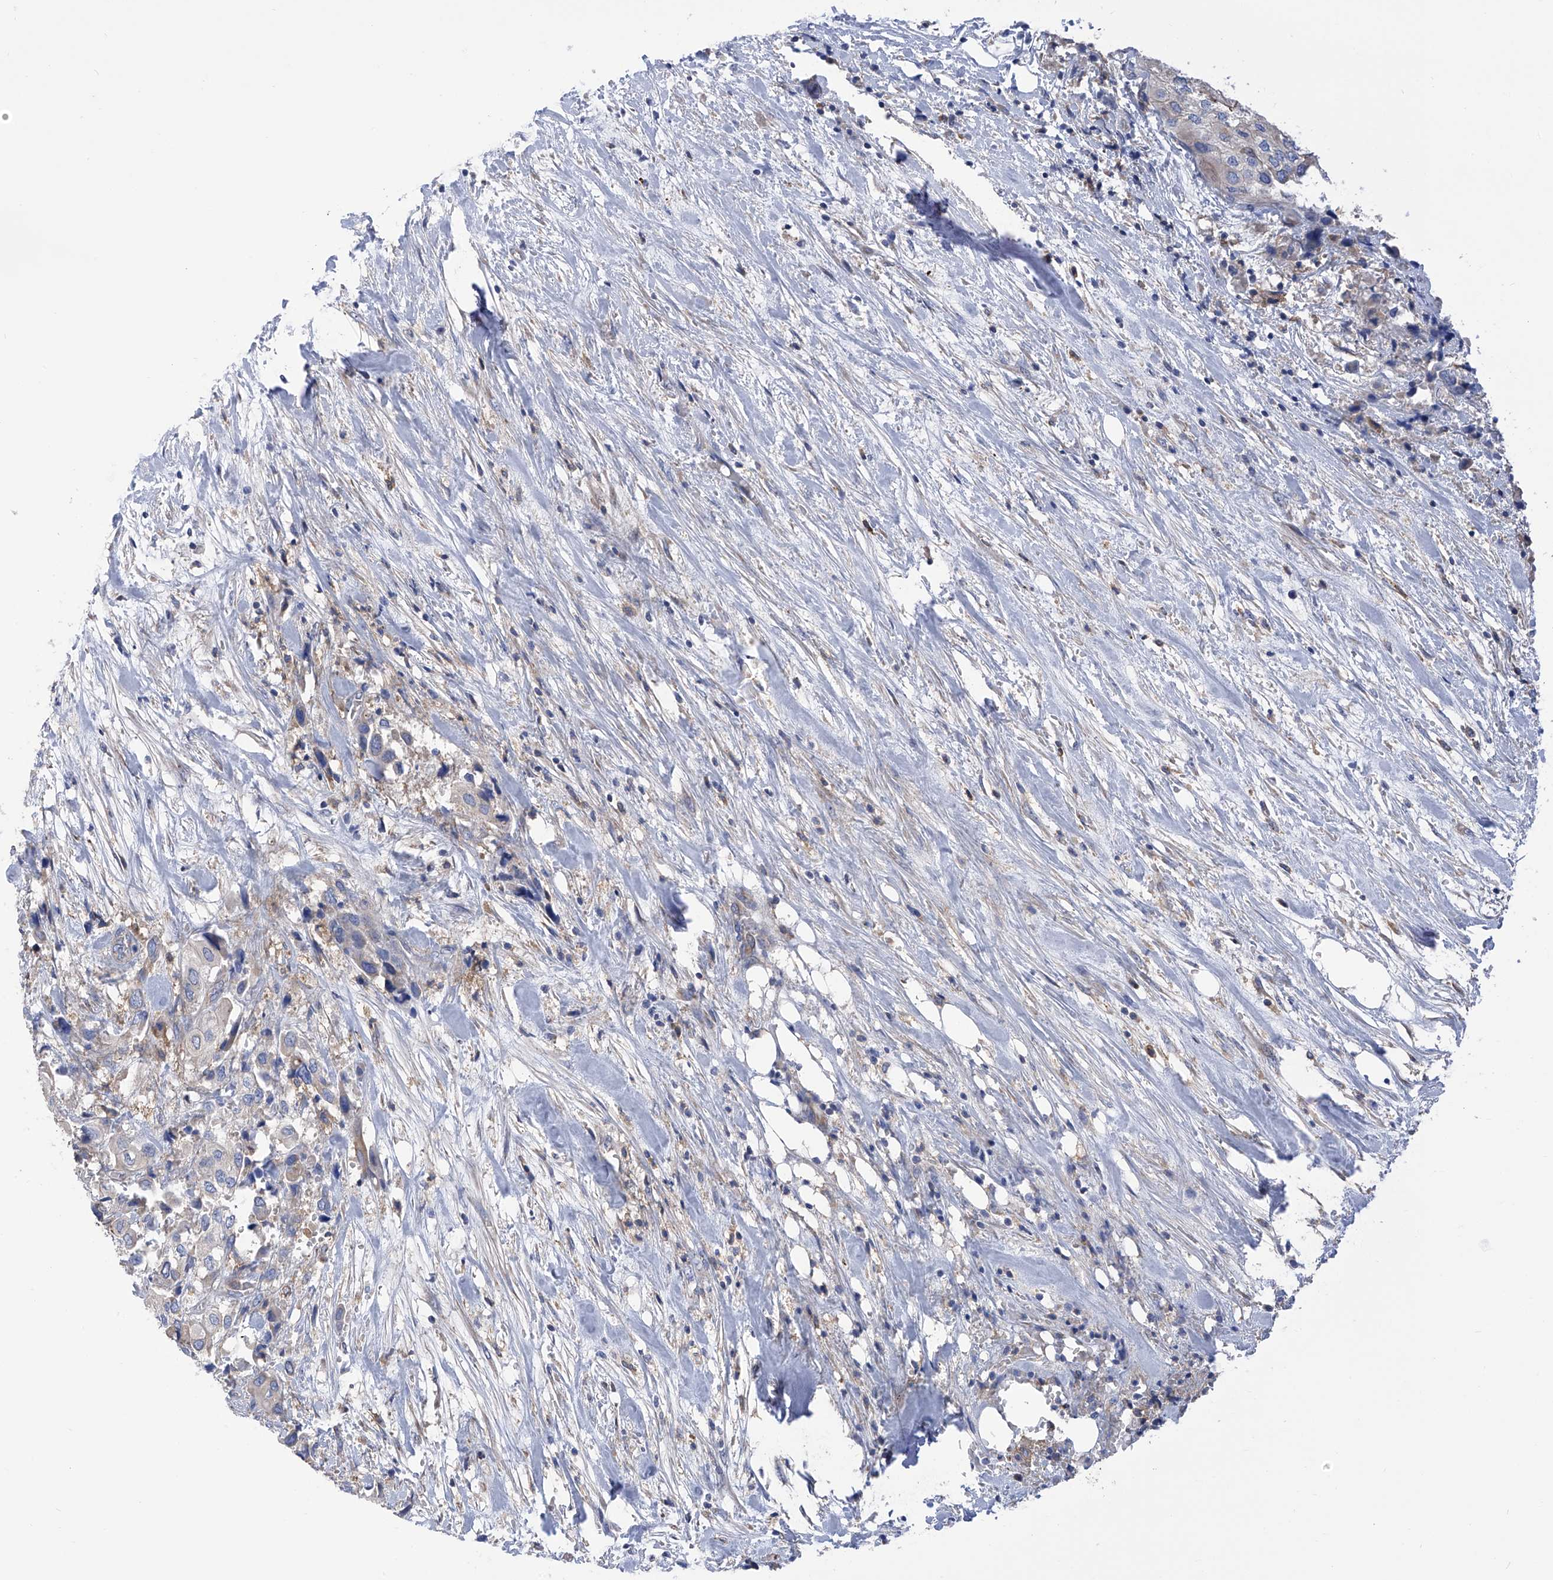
{"staining": {"intensity": "weak", "quantity": "<25%", "location": "cytoplasmic/membranous"}, "tissue": "urothelial cancer", "cell_type": "Tumor cells", "image_type": "cancer", "snomed": [{"axis": "morphology", "description": "Urothelial carcinoma, High grade"}, {"axis": "topography", "description": "Urinary bladder"}], "caption": "This is an IHC micrograph of human urothelial carcinoma (high-grade). There is no staining in tumor cells.", "gene": "P2RX7", "patient": {"sex": "male", "age": 64}}